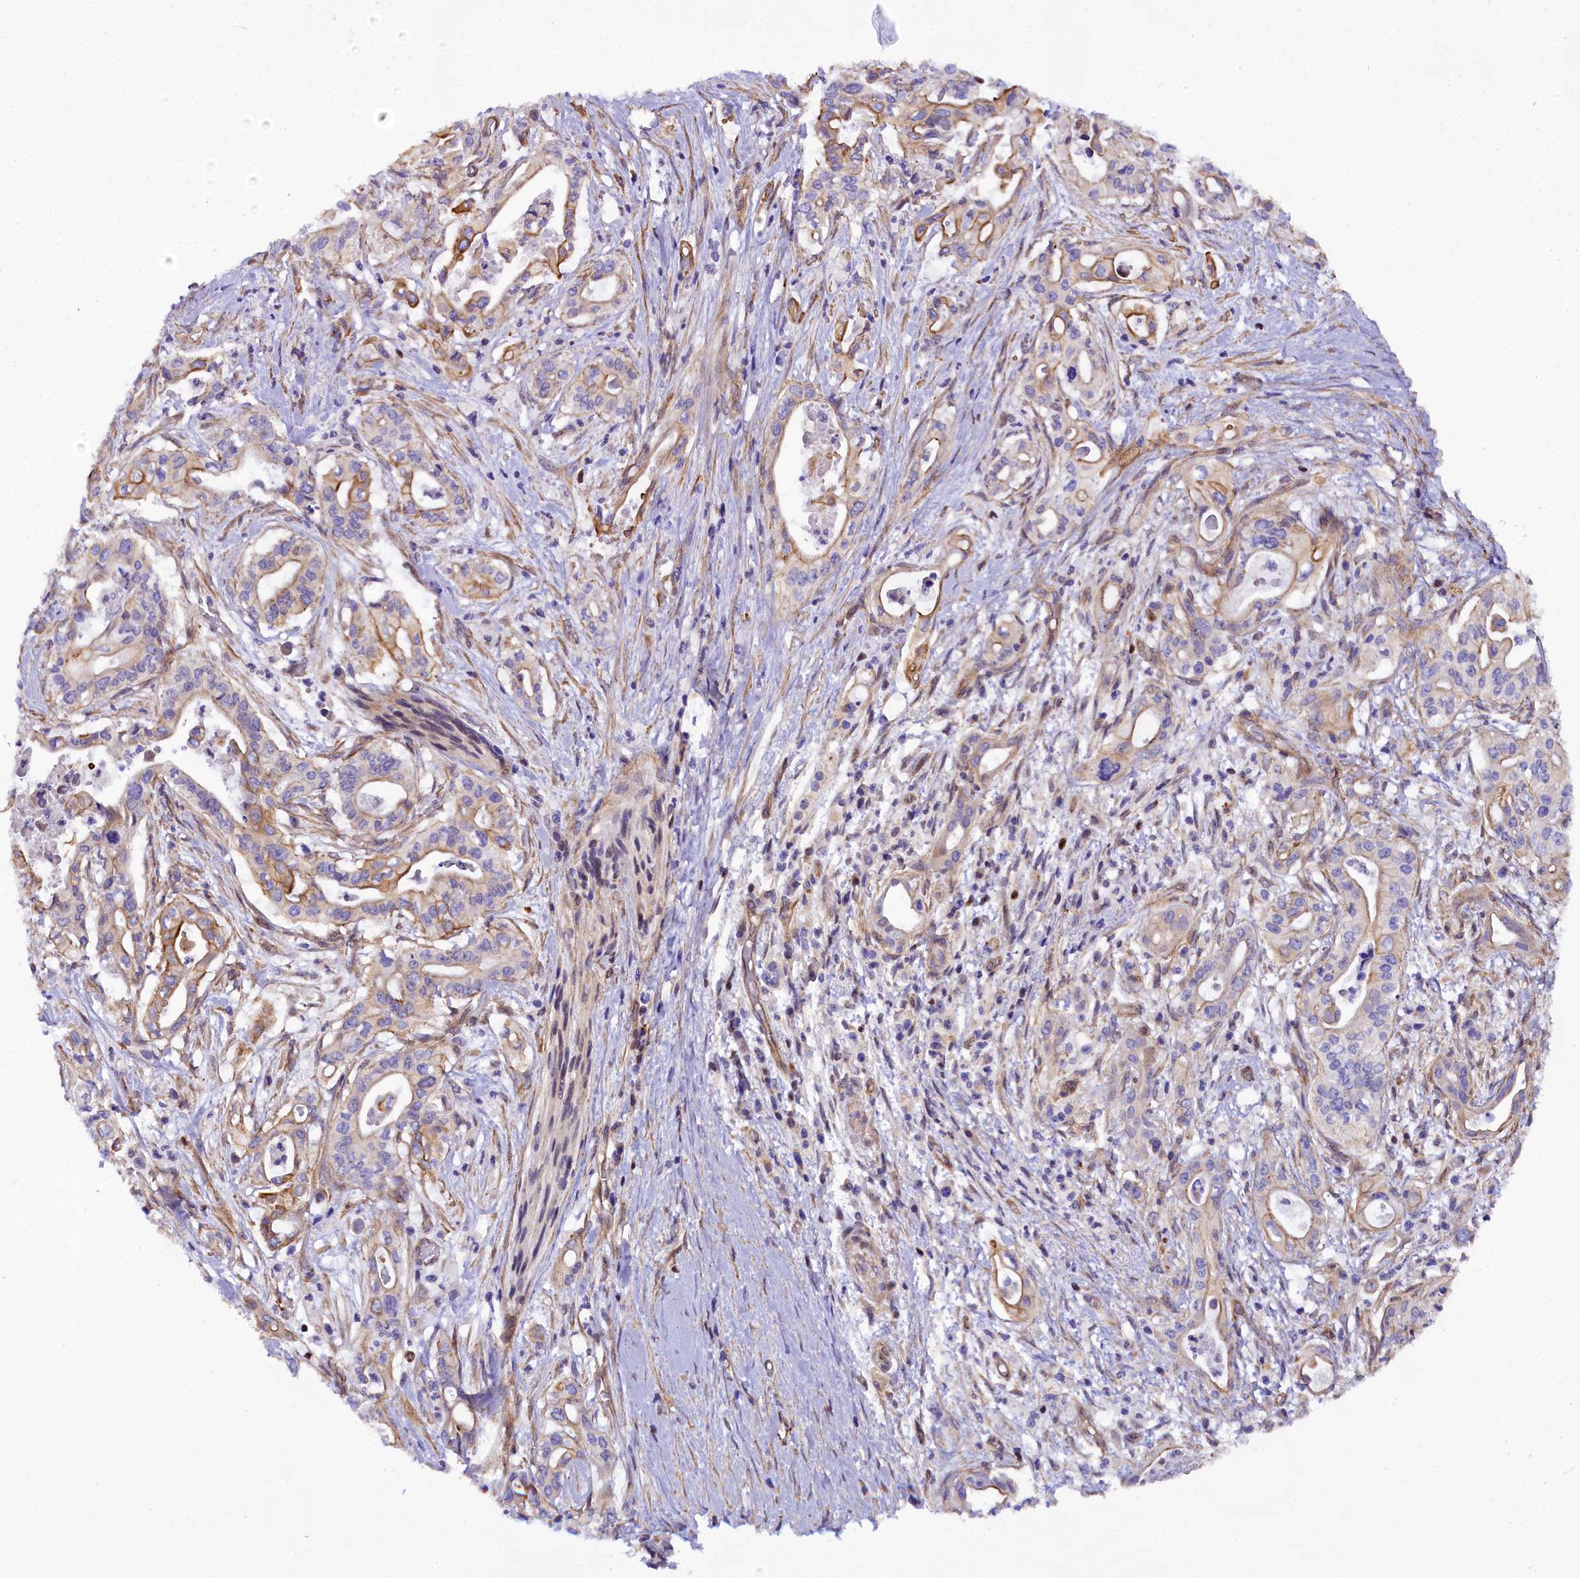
{"staining": {"intensity": "moderate", "quantity": "25%-75%", "location": "cytoplasmic/membranous"}, "tissue": "pancreatic cancer", "cell_type": "Tumor cells", "image_type": "cancer", "snomed": [{"axis": "morphology", "description": "Adenocarcinoma, NOS"}, {"axis": "topography", "description": "Pancreas"}], "caption": "Protein staining of pancreatic cancer (adenocarcinoma) tissue displays moderate cytoplasmic/membranous positivity in approximately 25%-75% of tumor cells.", "gene": "SP4", "patient": {"sex": "female", "age": 77}}